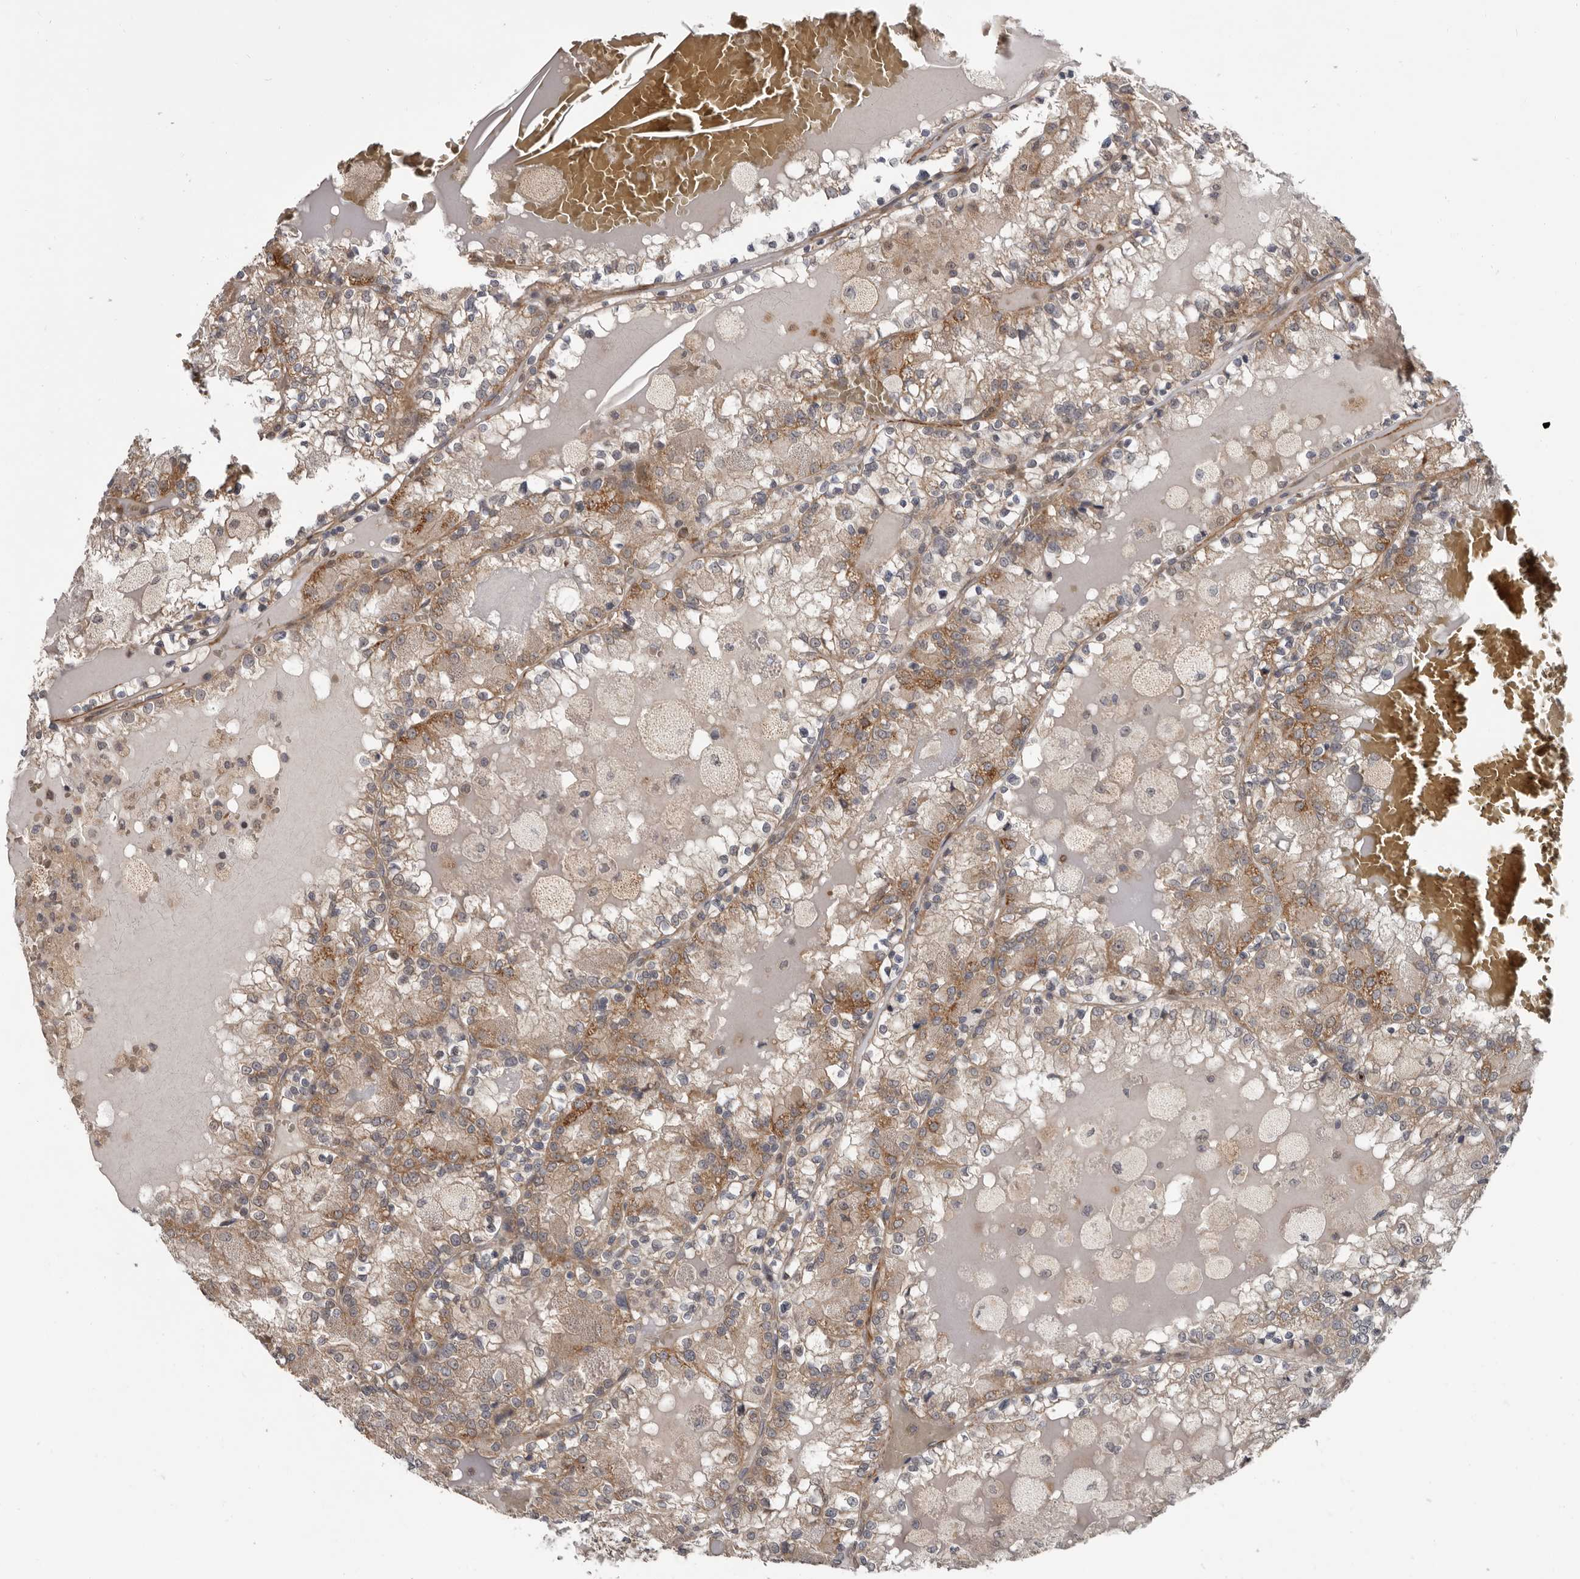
{"staining": {"intensity": "moderate", "quantity": "25%-75%", "location": "cytoplasmic/membranous"}, "tissue": "renal cancer", "cell_type": "Tumor cells", "image_type": "cancer", "snomed": [{"axis": "morphology", "description": "Adenocarcinoma, NOS"}, {"axis": "topography", "description": "Kidney"}], "caption": "Brown immunohistochemical staining in renal adenocarcinoma reveals moderate cytoplasmic/membranous expression in about 25%-75% of tumor cells.", "gene": "FGFR4", "patient": {"sex": "female", "age": 56}}